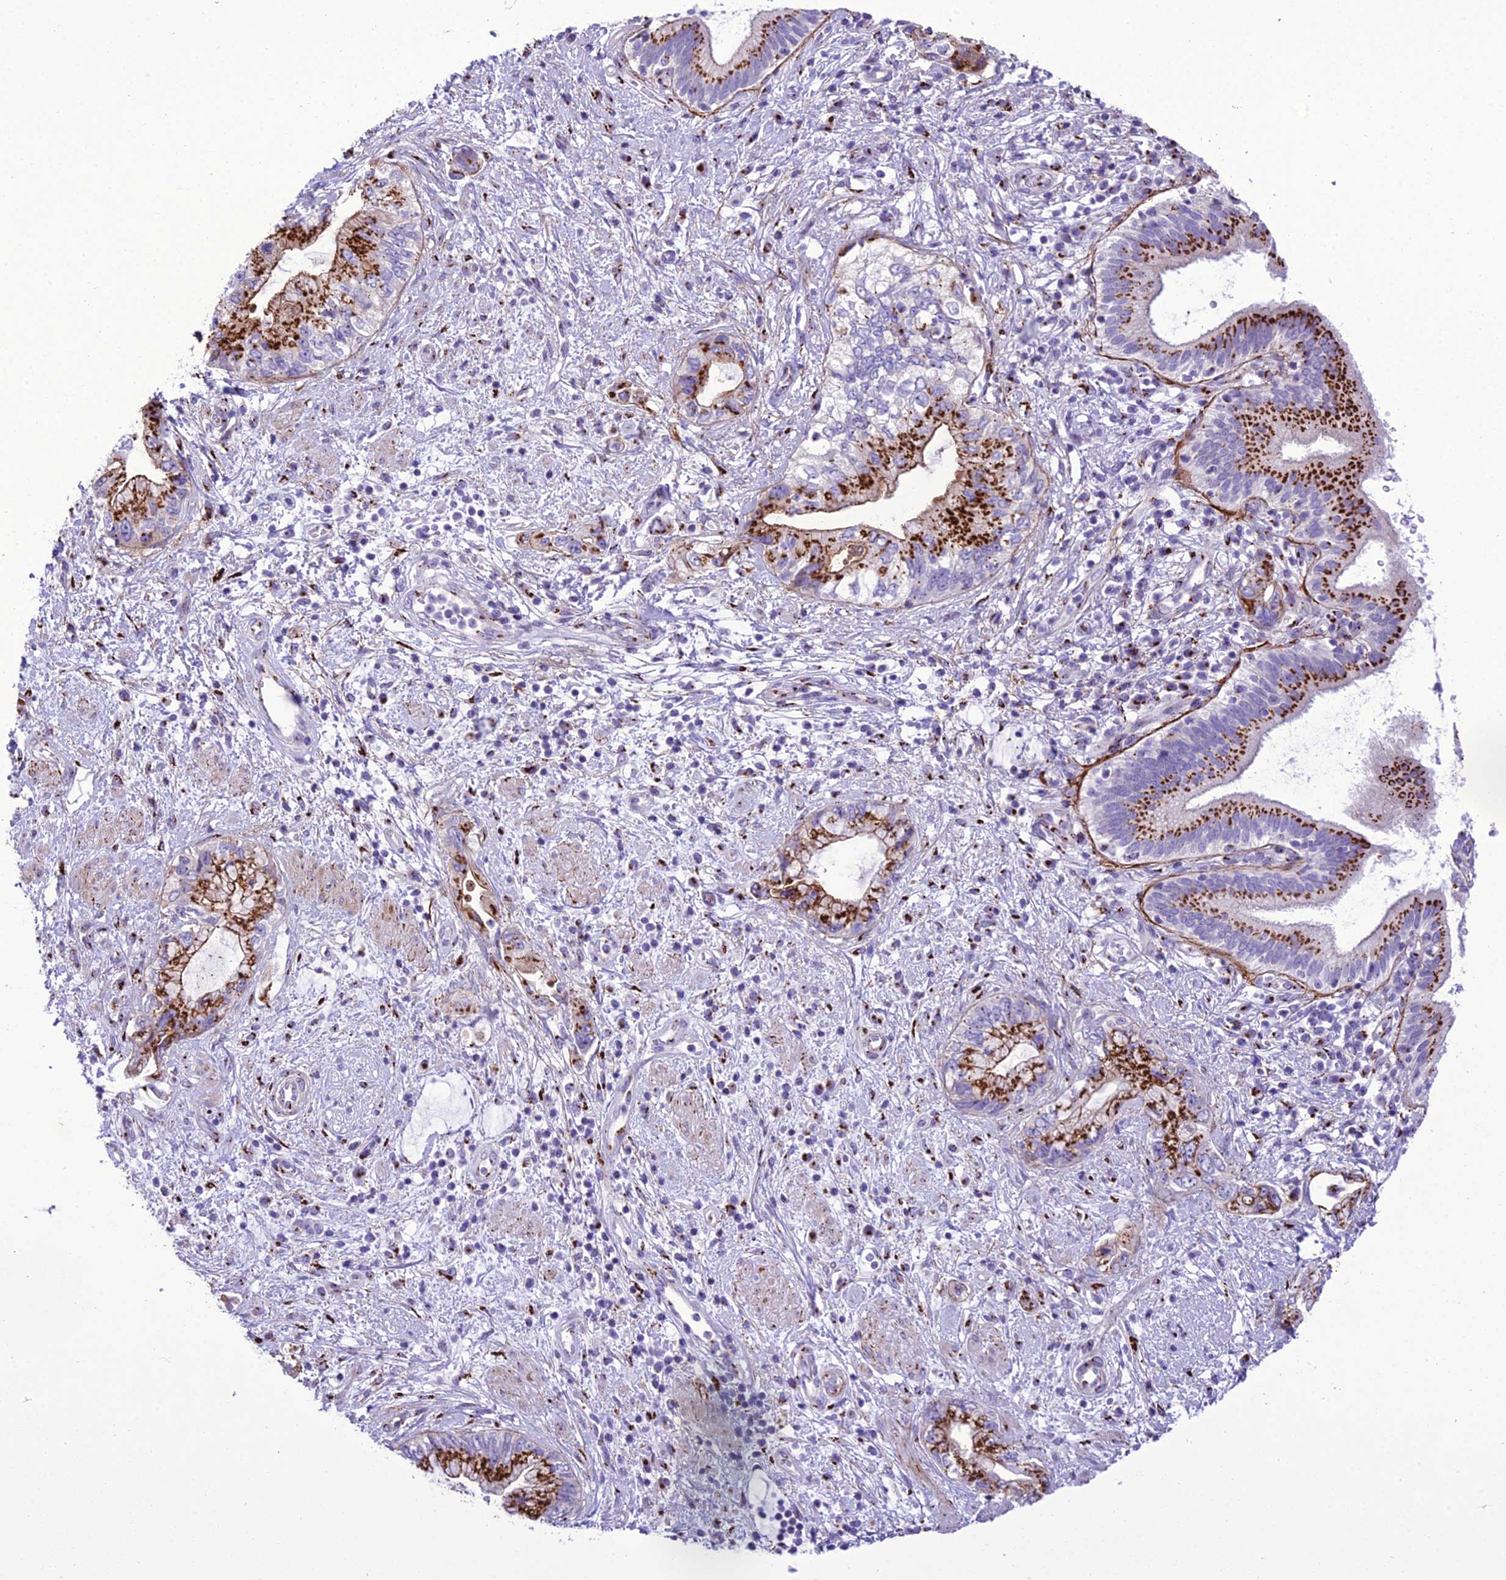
{"staining": {"intensity": "strong", "quantity": ">75%", "location": "cytoplasmic/membranous"}, "tissue": "pancreatic cancer", "cell_type": "Tumor cells", "image_type": "cancer", "snomed": [{"axis": "morphology", "description": "Adenocarcinoma, NOS"}, {"axis": "topography", "description": "Pancreas"}], "caption": "High-magnification brightfield microscopy of pancreatic cancer (adenocarcinoma) stained with DAB (3,3'-diaminobenzidine) (brown) and counterstained with hematoxylin (blue). tumor cells exhibit strong cytoplasmic/membranous positivity is appreciated in approximately>75% of cells. Immunohistochemistry stains the protein of interest in brown and the nuclei are stained blue.", "gene": "GOLM2", "patient": {"sex": "female", "age": 73}}